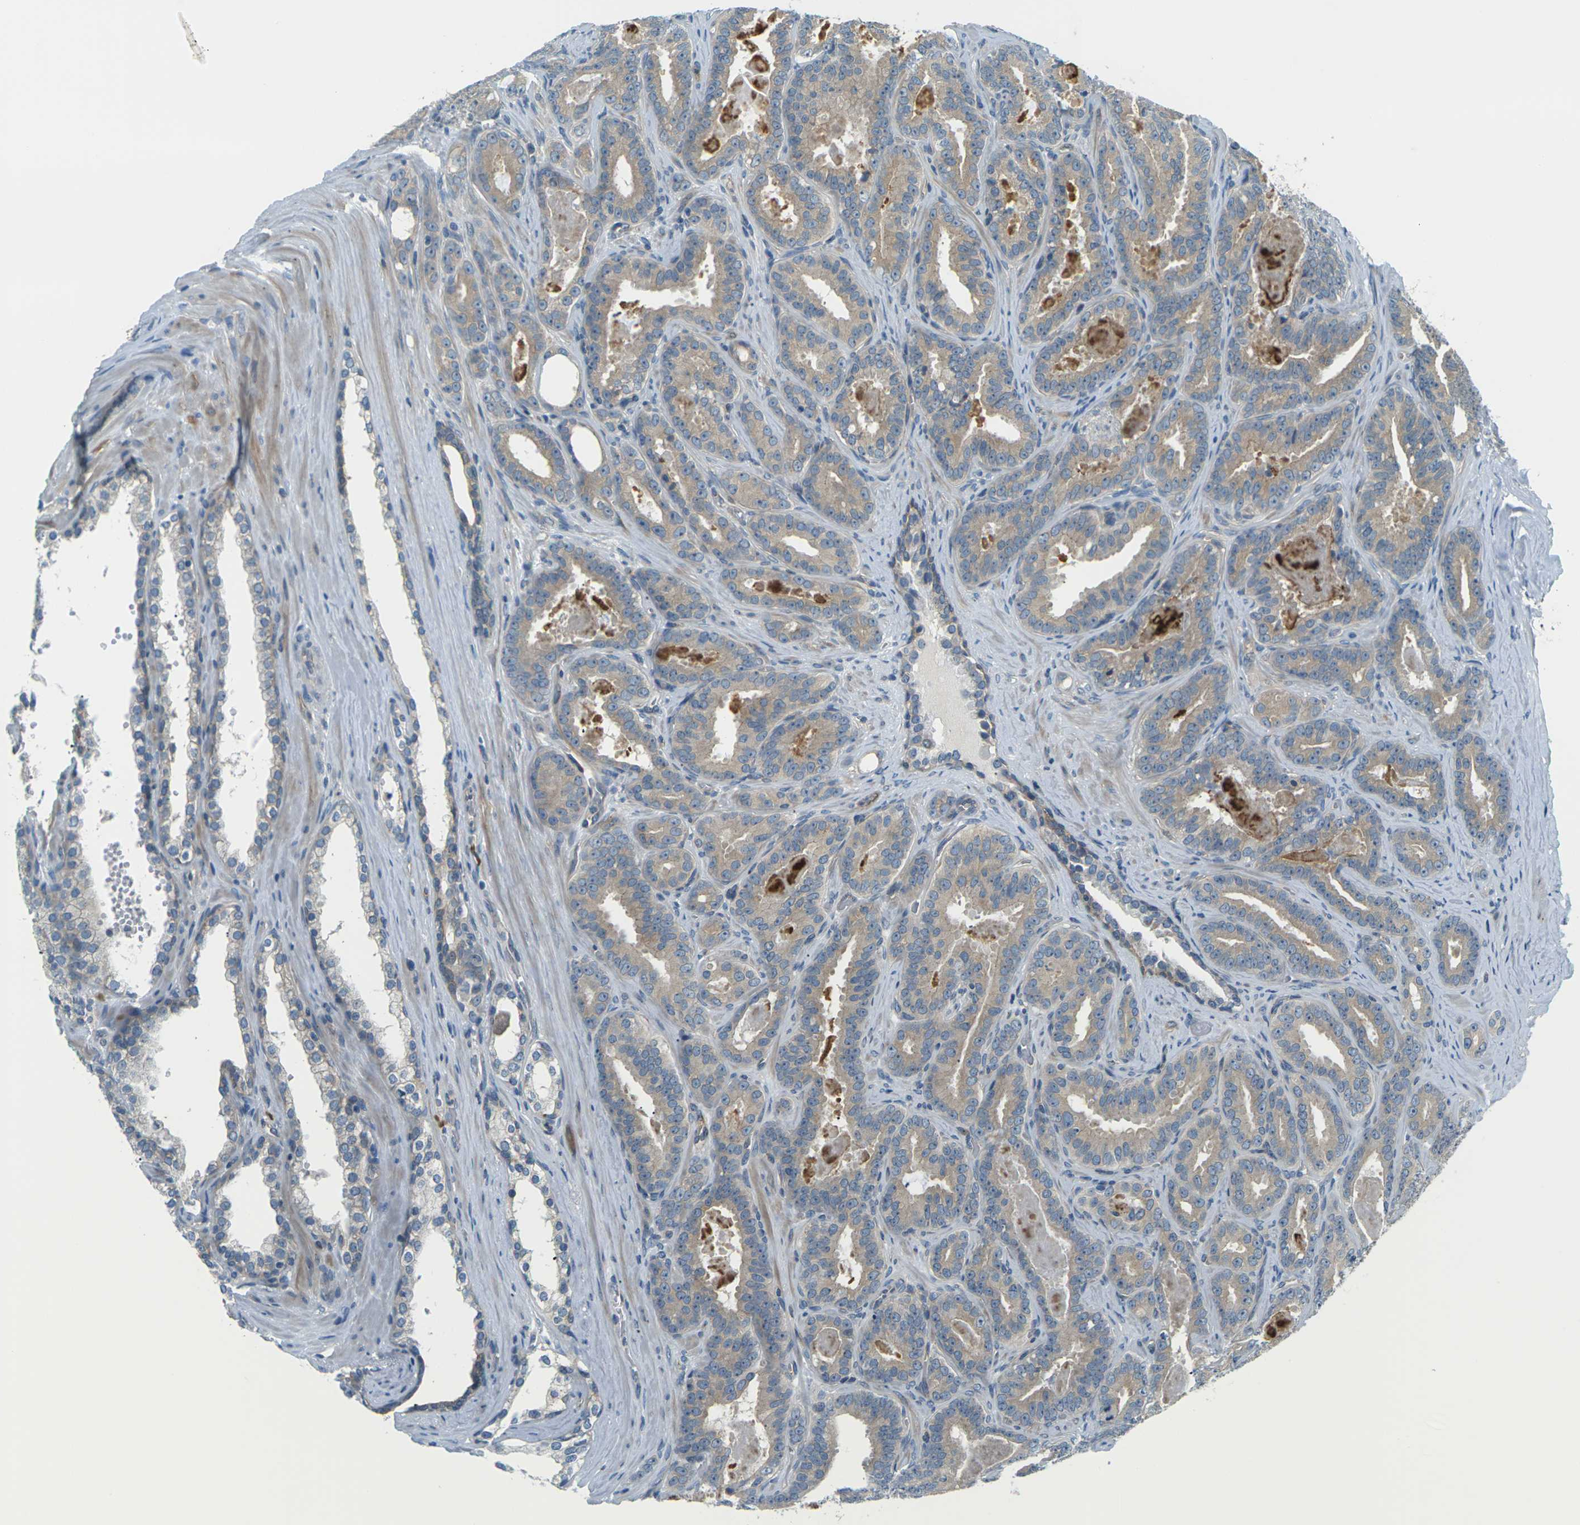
{"staining": {"intensity": "weak", "quantity": ">75%", "location": "cytoplasmic/membranous"}, "tissue": "prostate cancer", "cell_type": "Tumor cells", "image_type": "cancer", "snomed": [{"axis": "morphology", "description": "Adenocarcinoma, High grade"}, {"axis": "topography", "description": "Prostate"}], "caption": "Approximately >75% of tumor cells in prostate cancer (adenocarcinoma (high-grade)) demonstrate weak cytoplasmic/membranous protein expression as visualized by brown immunohistochemical staining.", "gene": "SLC13A3", "patient": {"sex": "male", "age": 60}}